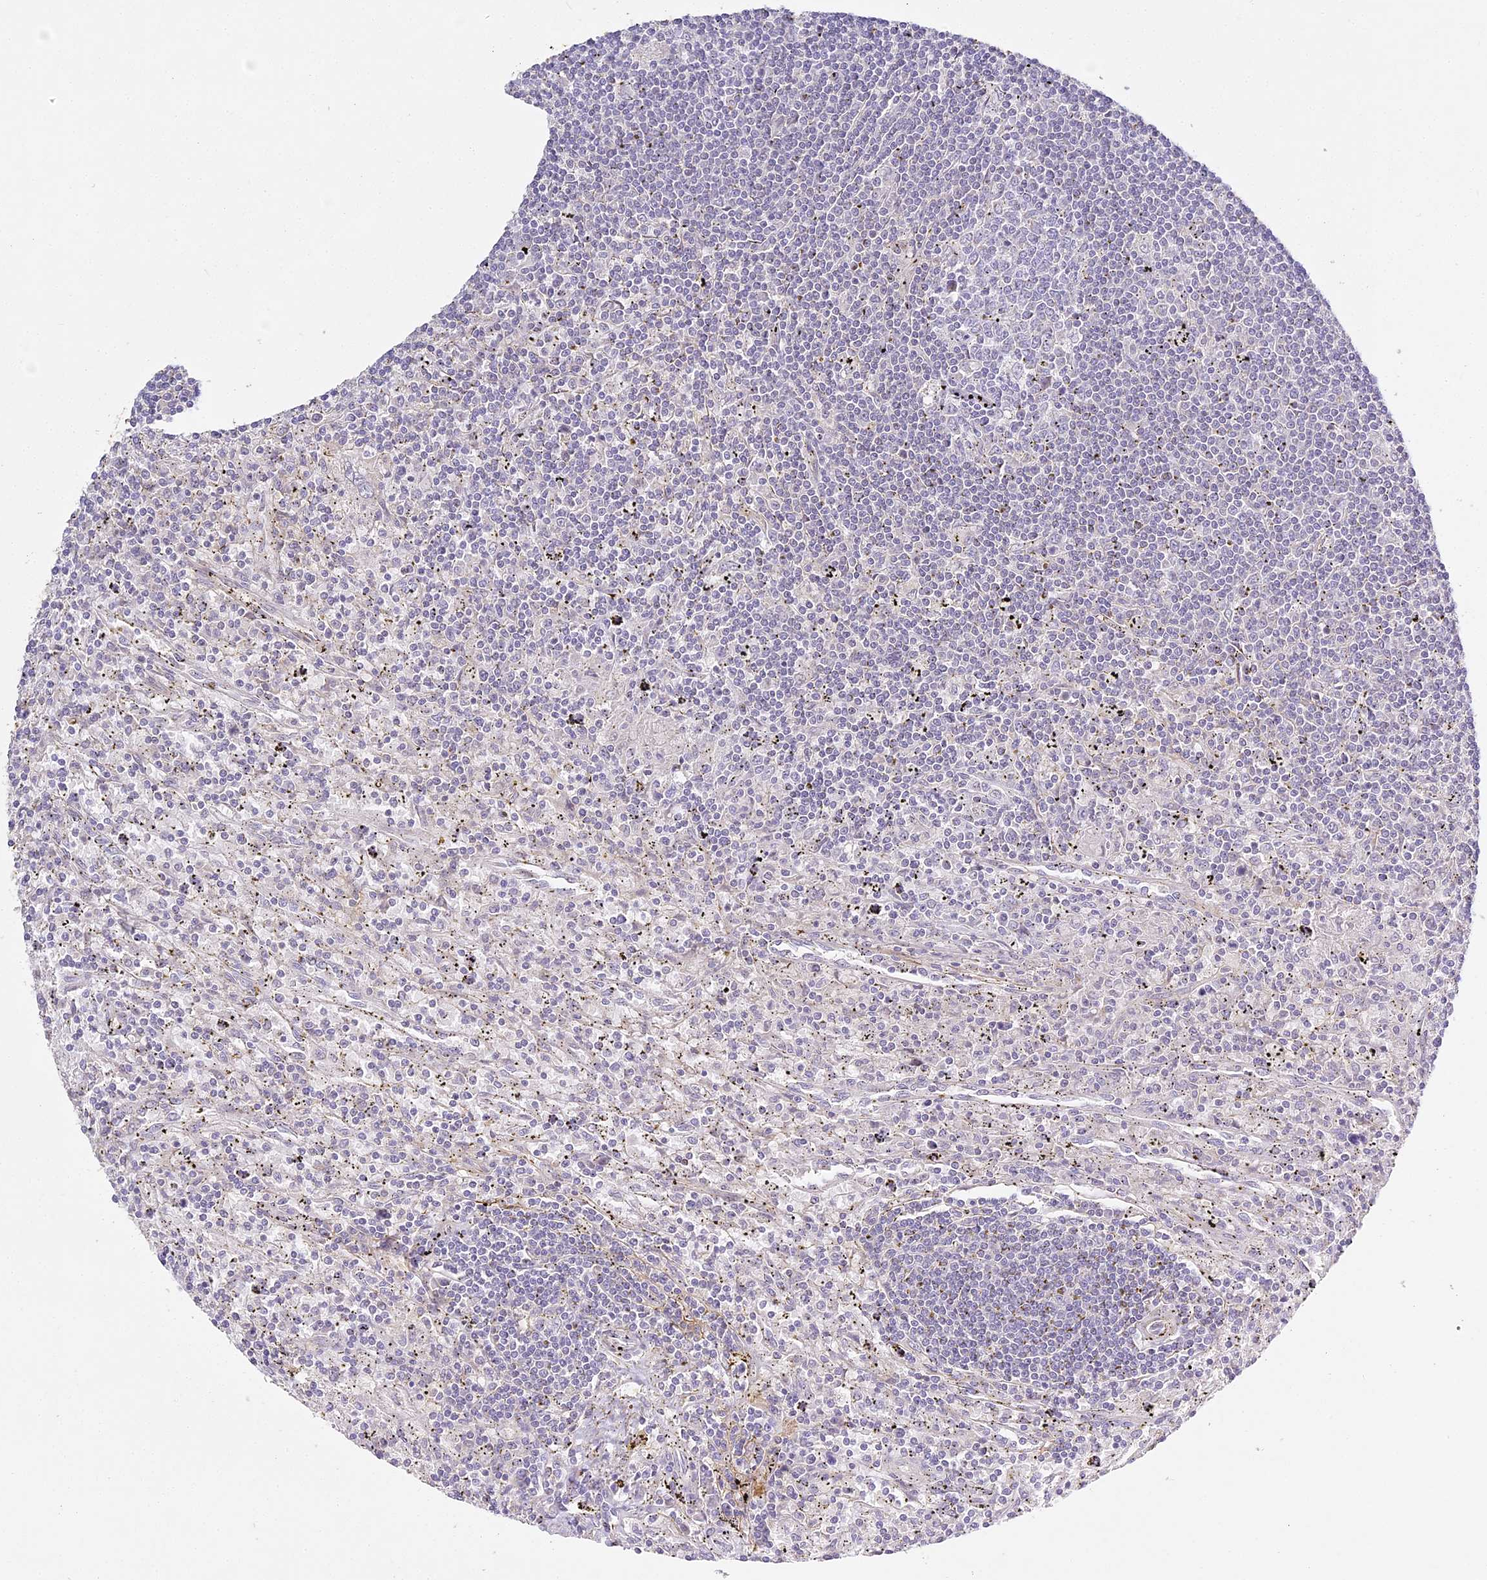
{"staining": {"intensity": "negative", "quantity": "none", "location": "none"}, "tissue": "lymphoma", "cell_type": "Tumor cells", "image_type": "cancer", "snomed": [{"axis": "morphology", "description": "Malignant lymphoma, non-Hodgkin's type, Low grade"}, {"axis": "topography", "description": "Spleen"}], "caption": "IHC of malignant lymphoma, non-Hodgkin's type (low-grade) reveals no positivity in tumor cells.", "gene": "MED28", "patient": {"sex": "male", "age": 76}}